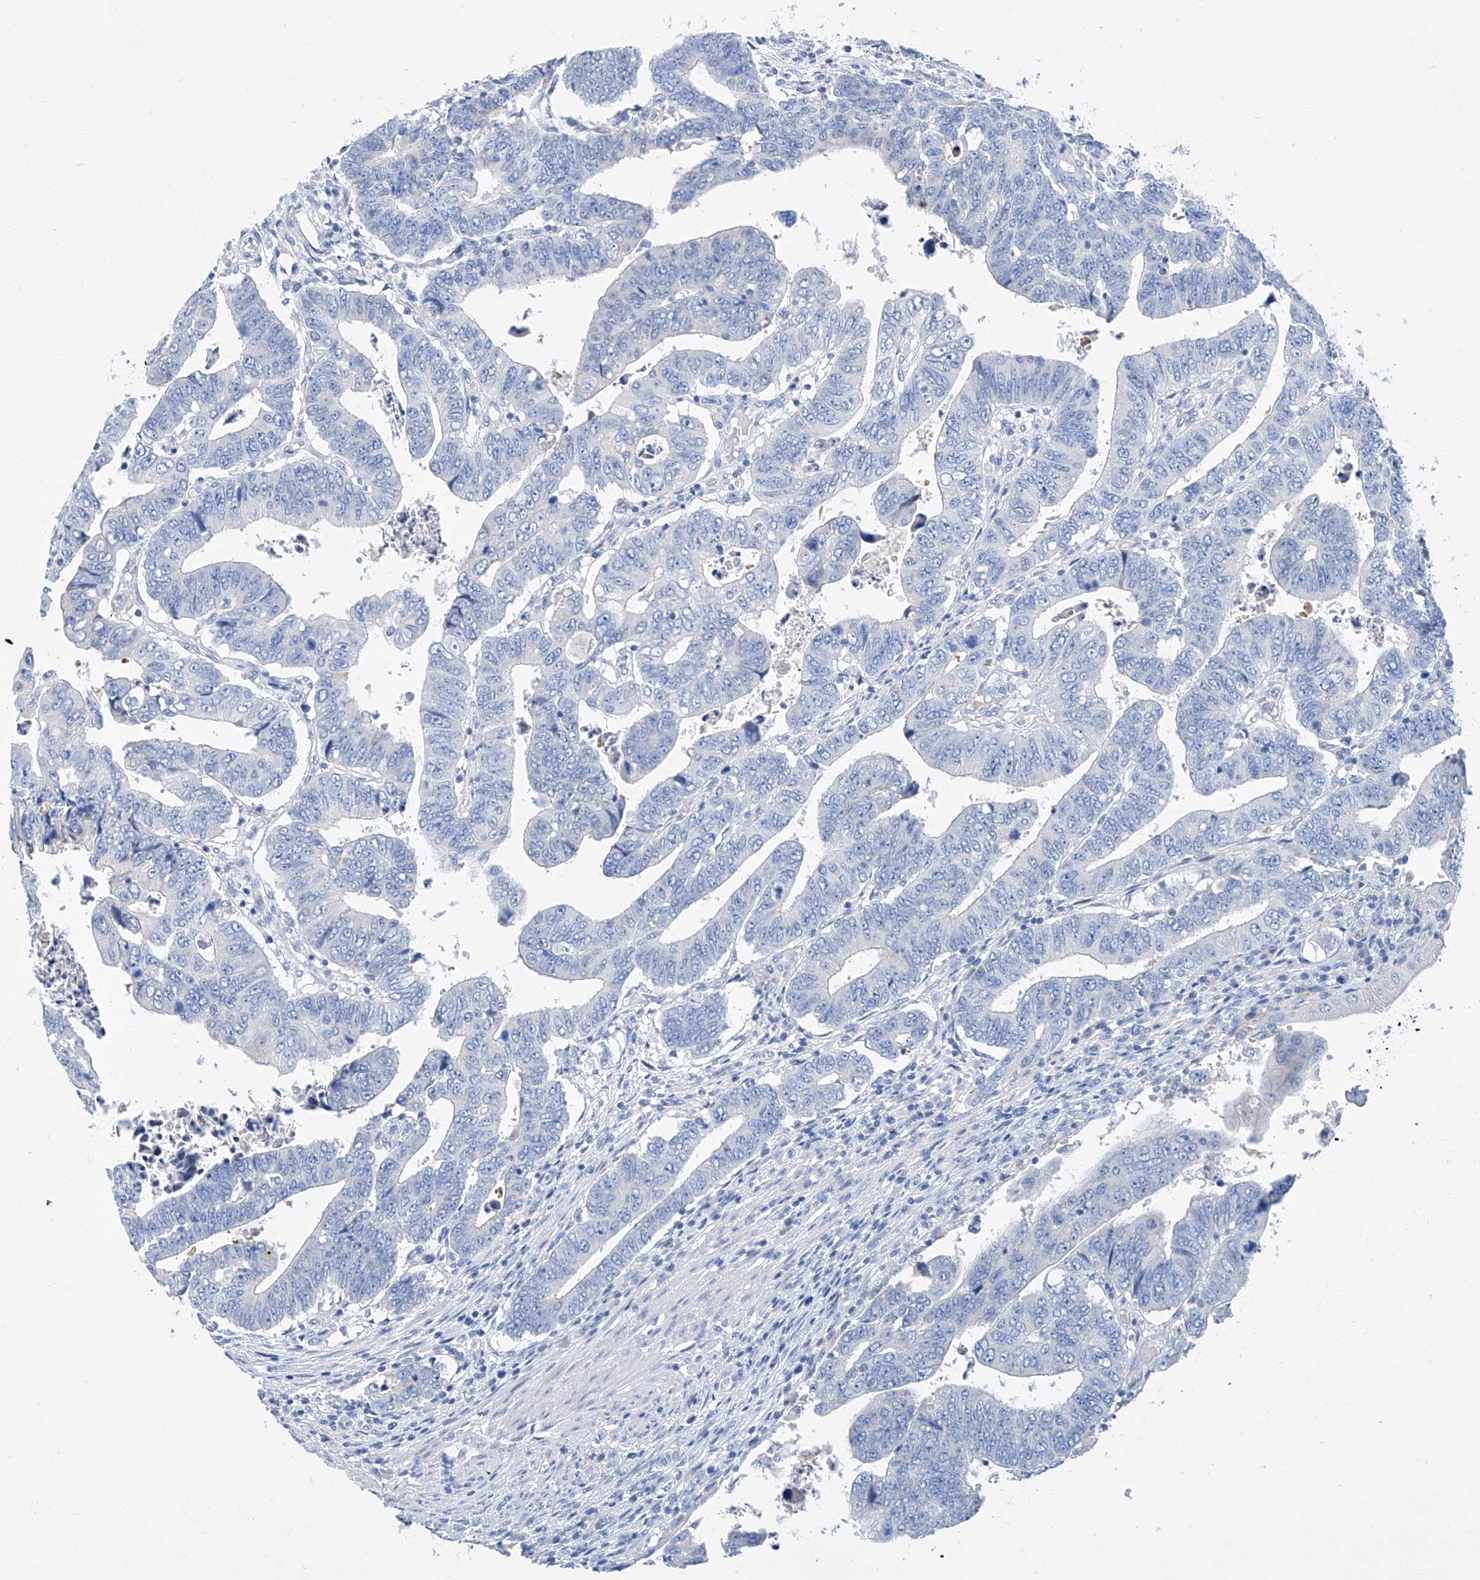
{"staining": {"intensity": "negative", "quantity": "none", "location": "none"}, "tissue": "colorectal cancer", "cell_type": "Tumor cells", "image_type": "cancer", "snomed": [{"axis": "morphology", "description": "Normal tissue, NOS"}, {"axis": "morphology", "description": "Adenocarcinoma, NOS"}, {"axis": "topography", "description": "Rectum"}], "caption": "High magnification brightfield microscopy of colorectal cancer (adenocarcinoma) stained with DAB (3,3'-diaminobenzidine) (brown) and counterstained with hematoxylin (blue): tumor cells show no significant staining.", "gene": "SLC25A29", "patient": {"sex": "female", "age": 65}}